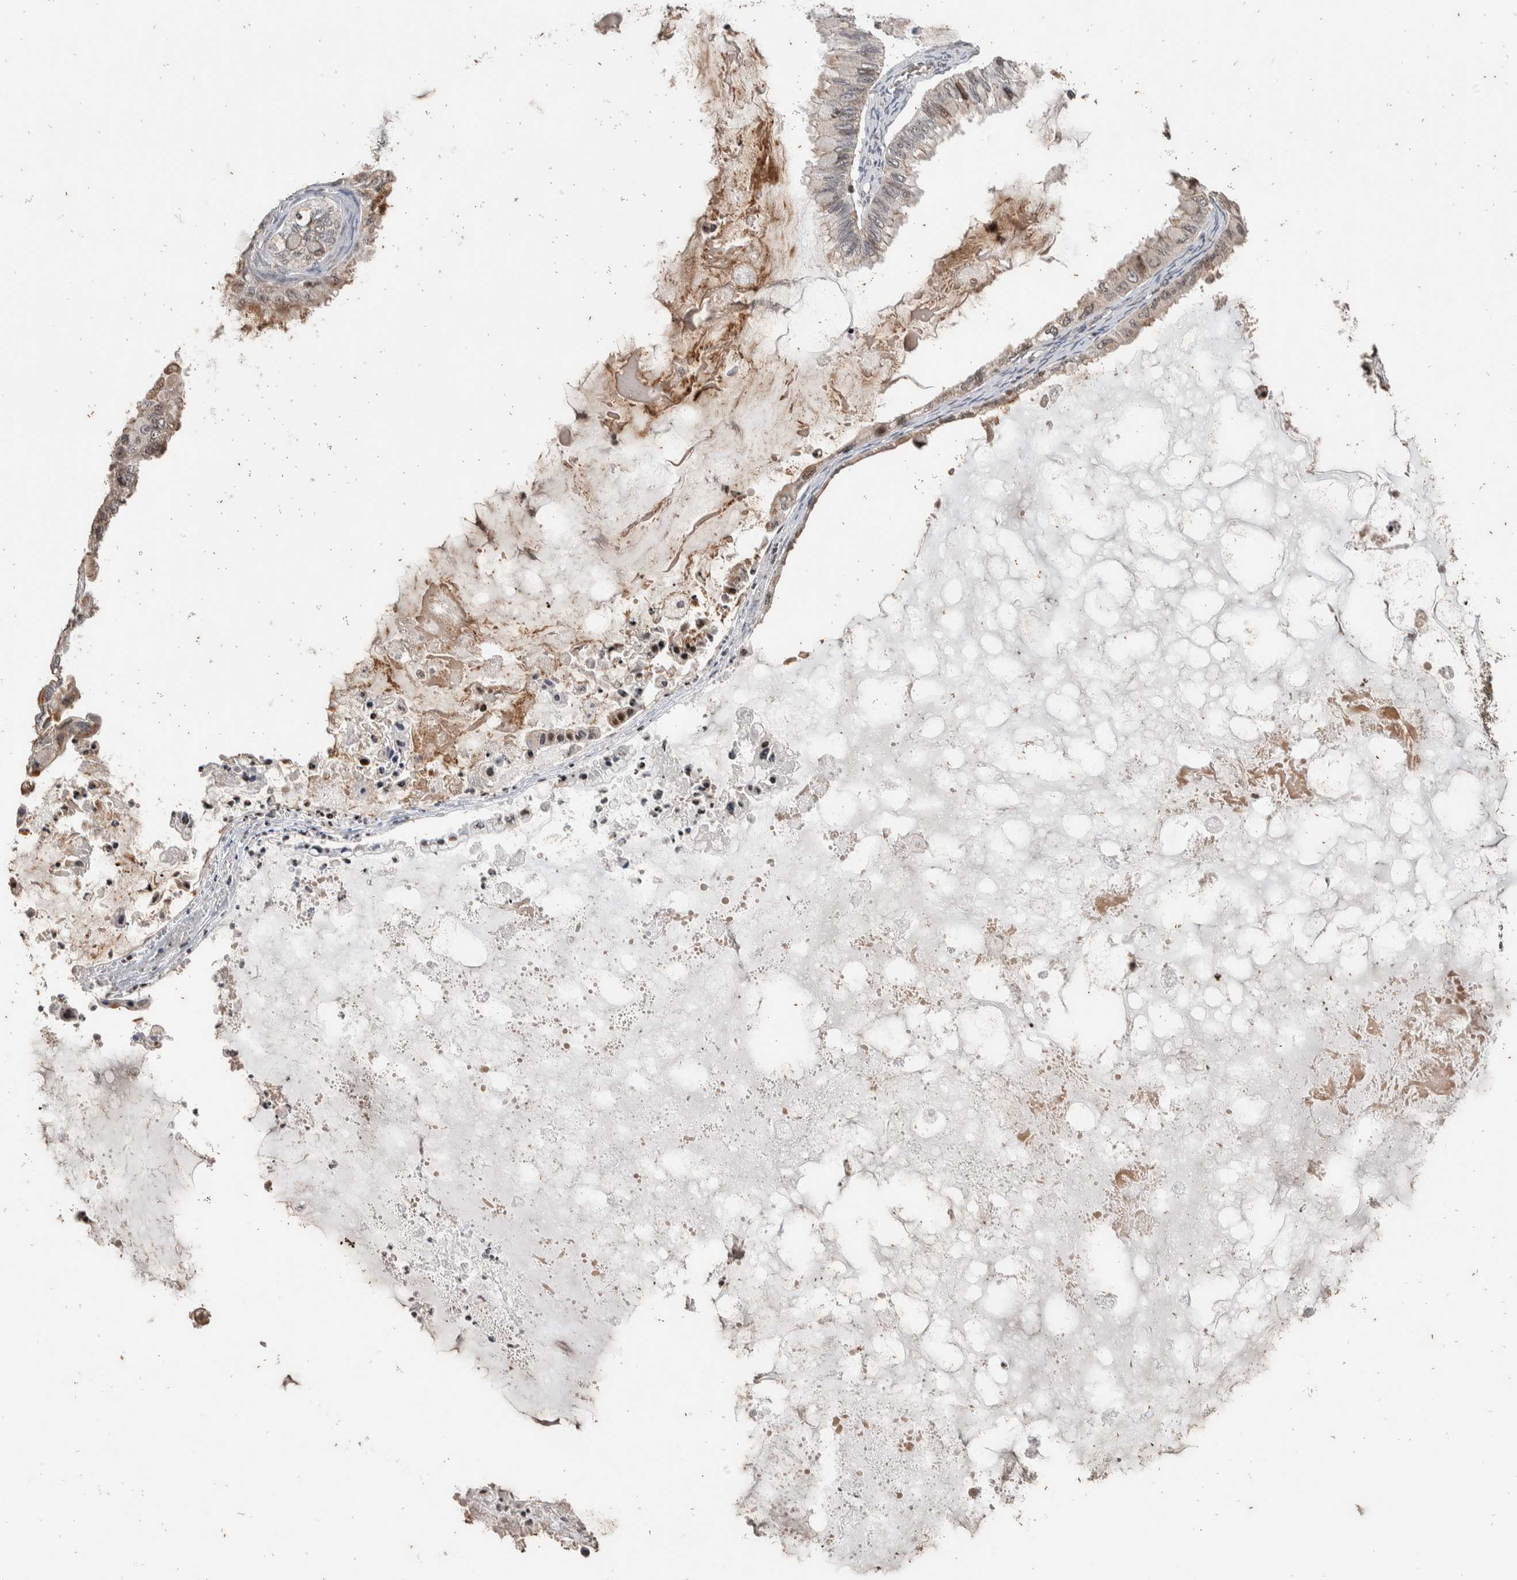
{"staining": {"intensity": "moderate", "quantity": "<25%", "location": "cytoplasmic/membranous"}, "tissue": "ovarian cancer", "cell_type": "Tumor cells", "image_type": "cancer", "snomed": [{"axis": "morphology", "description": "Cystadenocarcinoma, mucinous, NOS"}, {"axis": "topography", "description": "Ovary"}], "caption": "Ovarian mucinous cystadenocarcinoma tissue shows moderate cytoplasmic/membranous staining in about <25% of tumor cells, visualized by immunohistochemistry. (DAB = brown stain, brightfield microscopy at high magnification).", "gene": "ATXN7L1", "patient": {"sex": "female", "age": 80}}